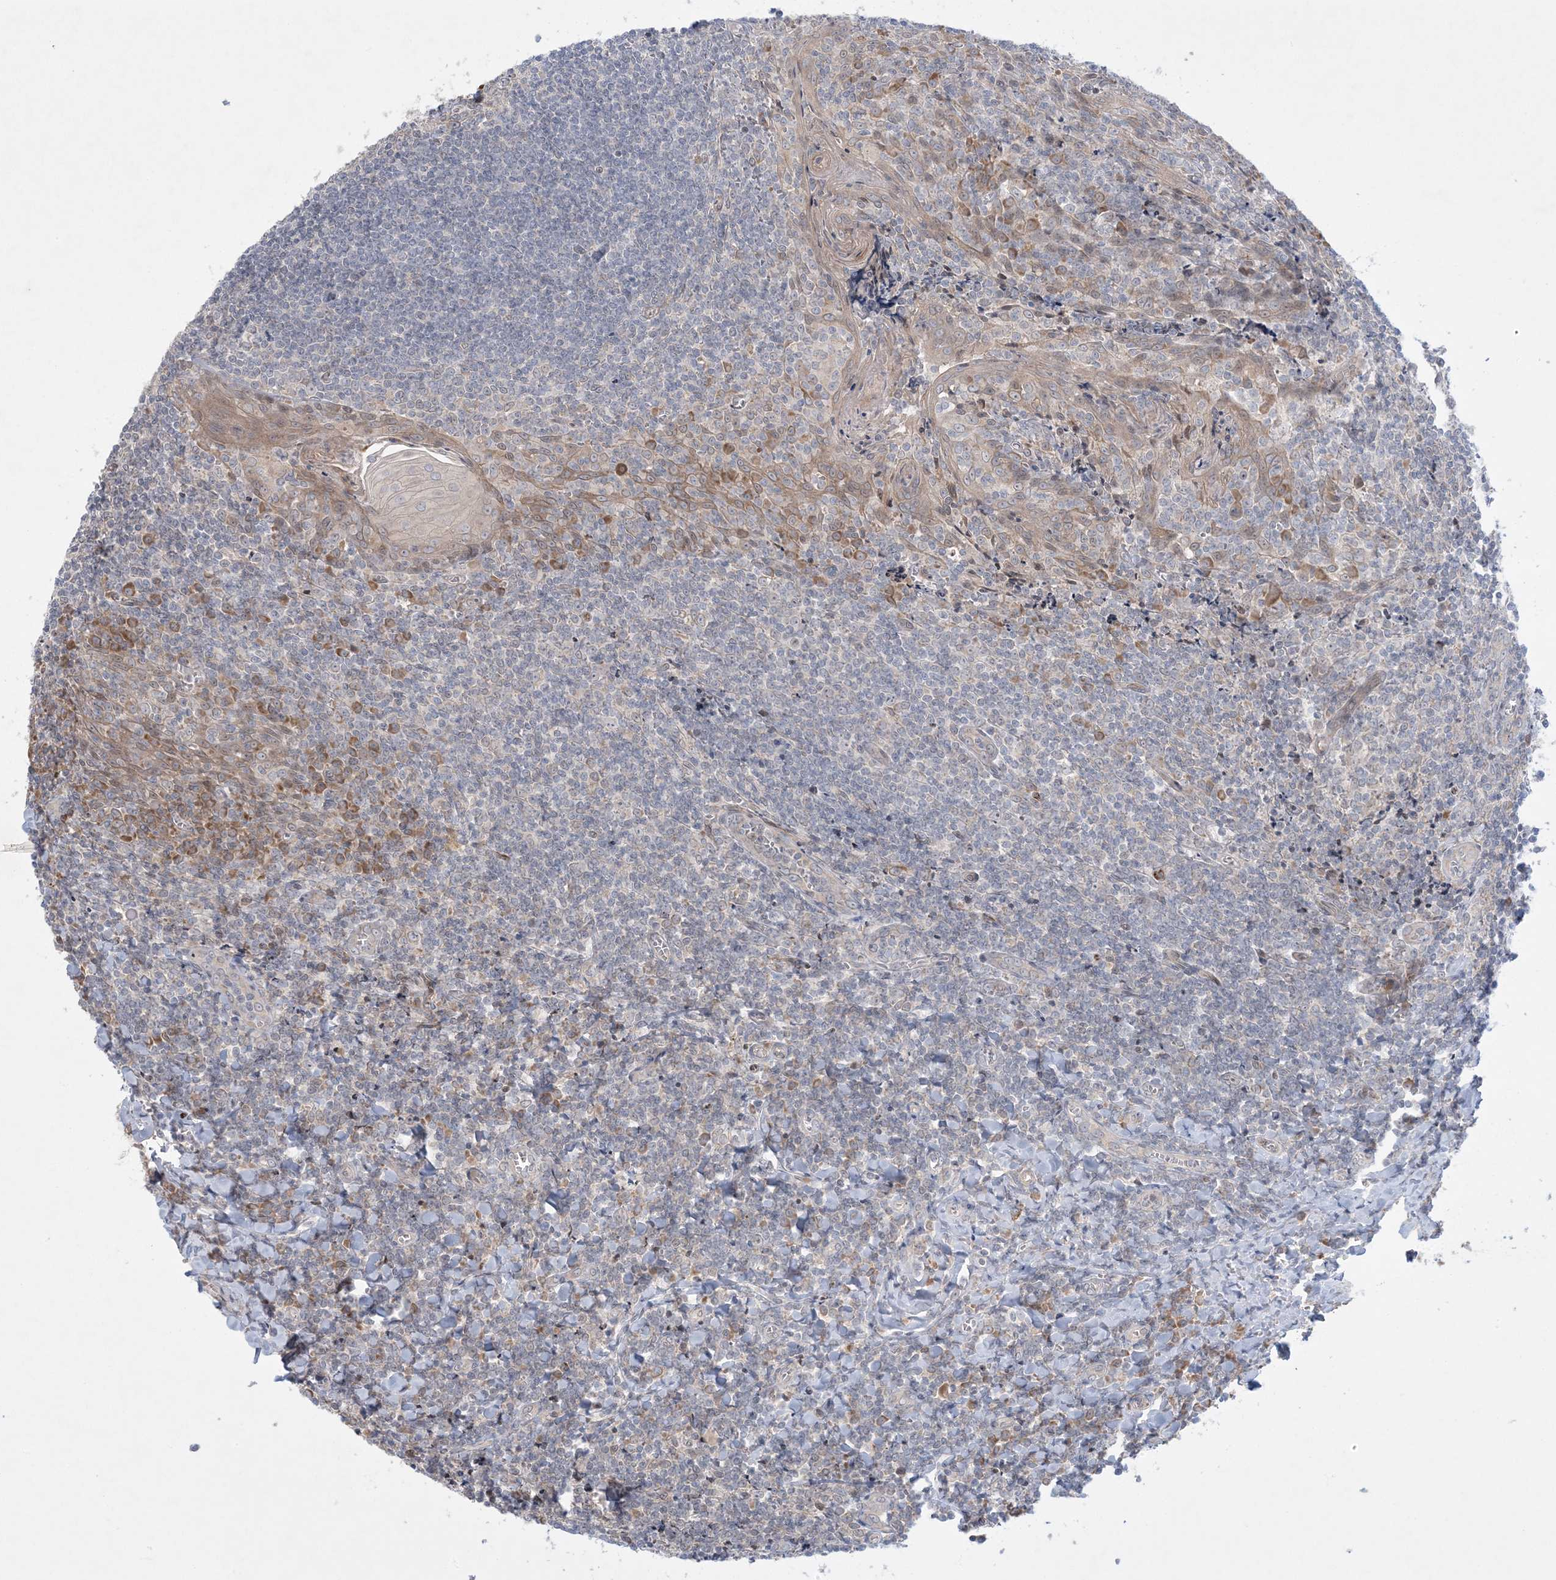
{"staining": {"intensity": "moderate", "quantity": "<25%", "location": "cytoplasmic/membranous"}, "tissue": "tonsil", "cell_type": "Germinal center cells", "image_type": "normal", "snomed": [{"axis": "morphology", "description": "Normal tissue, NOS"}, {"axis": "topography", "description": "Tonsil"}], "caption": "A high-resolution image shows immunohistochemistry staining of unremarkable tonsil, which reveals moderate cytoplasmic/membranous expression in about <25% of germinal center cells.", "gene": "MMGT1", "patient": {"sex": "male", "age": 27}}